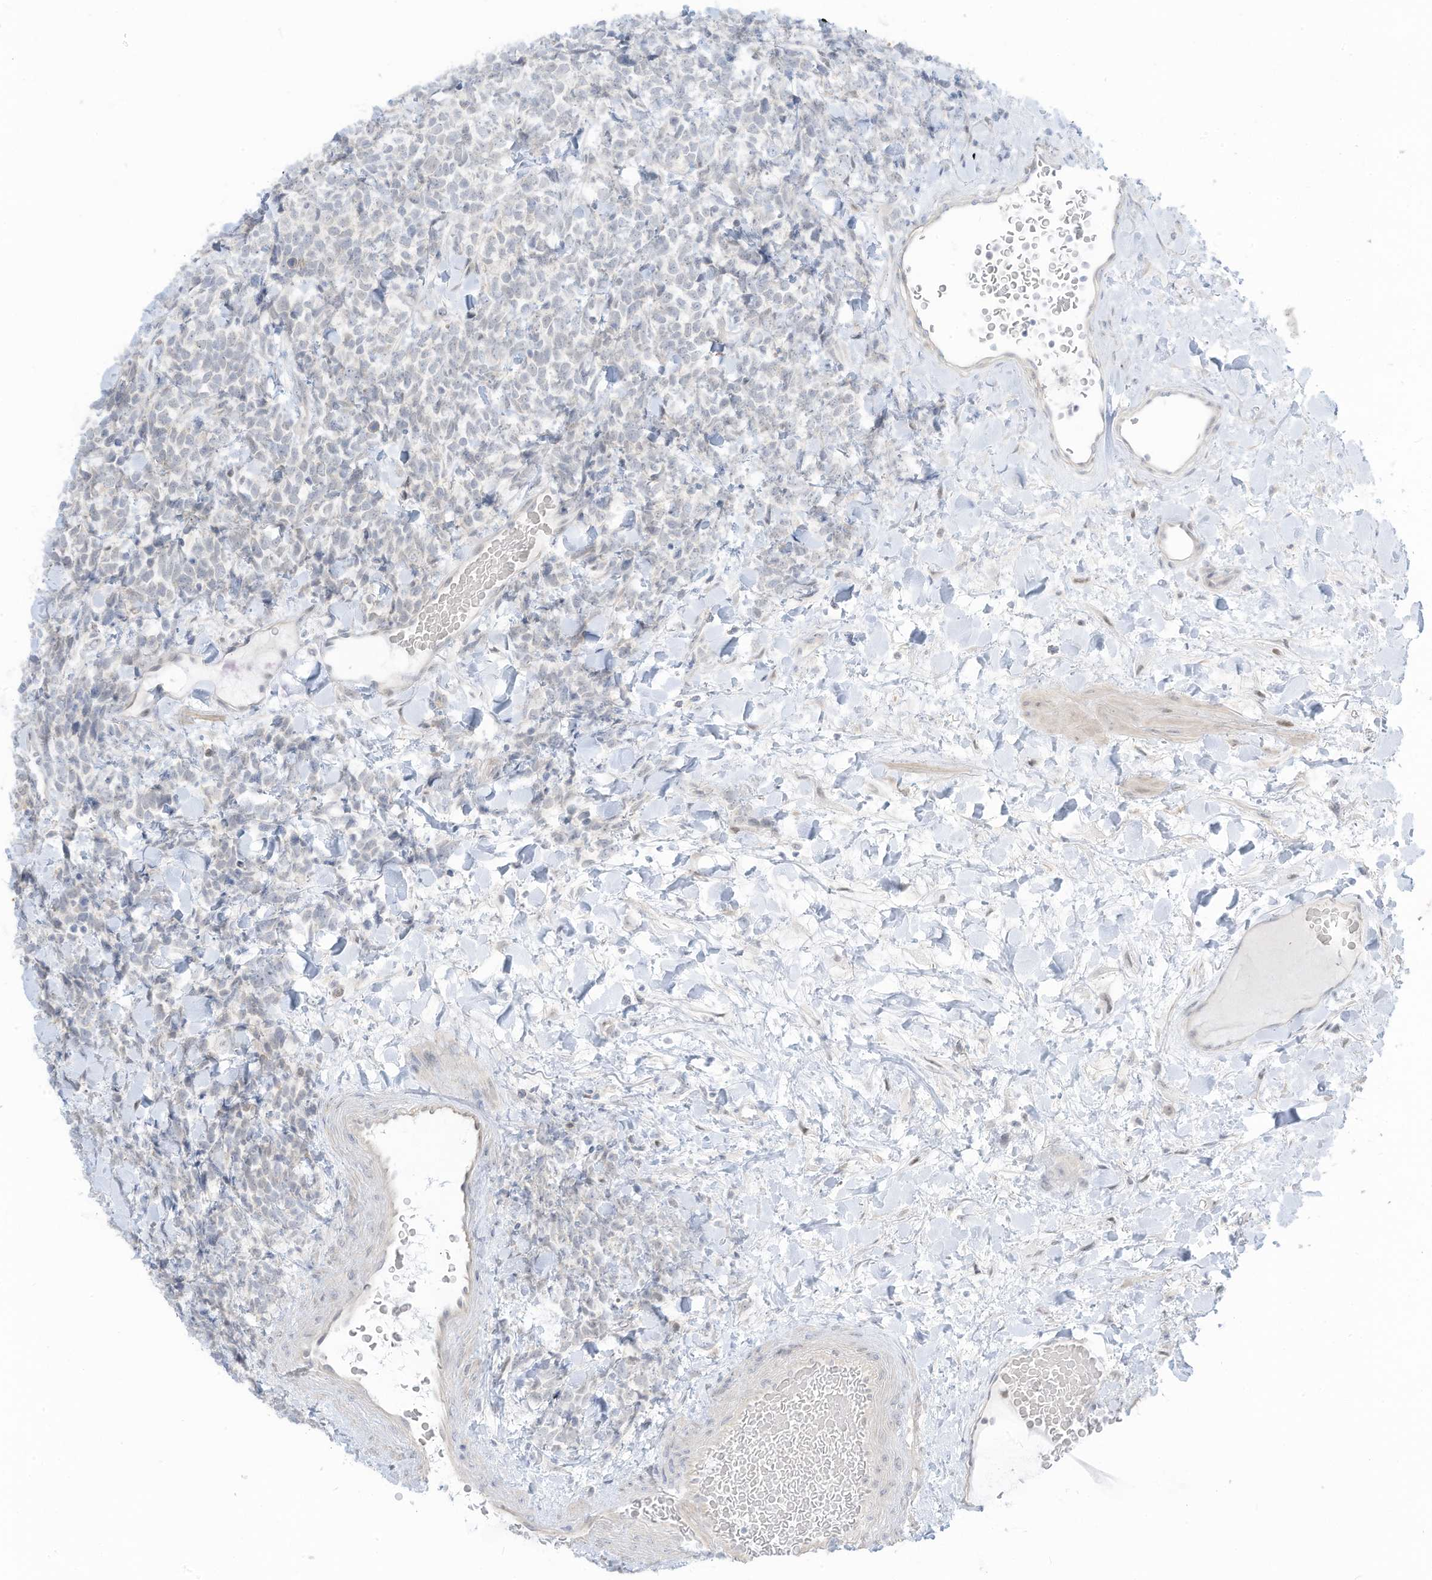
{"staining": {"intensity": "negative", "quantity": "none", "location": "none"}, "tissue": "urothelial cancer", "cell_type": "Tumor cells", "image_type": "cancer", "snomed": [{"axis": "morphology", "description": "Urothelial carcinoma, High grade"}, {"axis": "topography", "description": "Urinary bladder"}], "caption": "This is an immunohistochemistry (IHC) image of high-grade urothelial carcinoma. There is no expression in tumor cells.", "gene": "ASPRV1", "patient": {"sex": "female", "age": 82}}